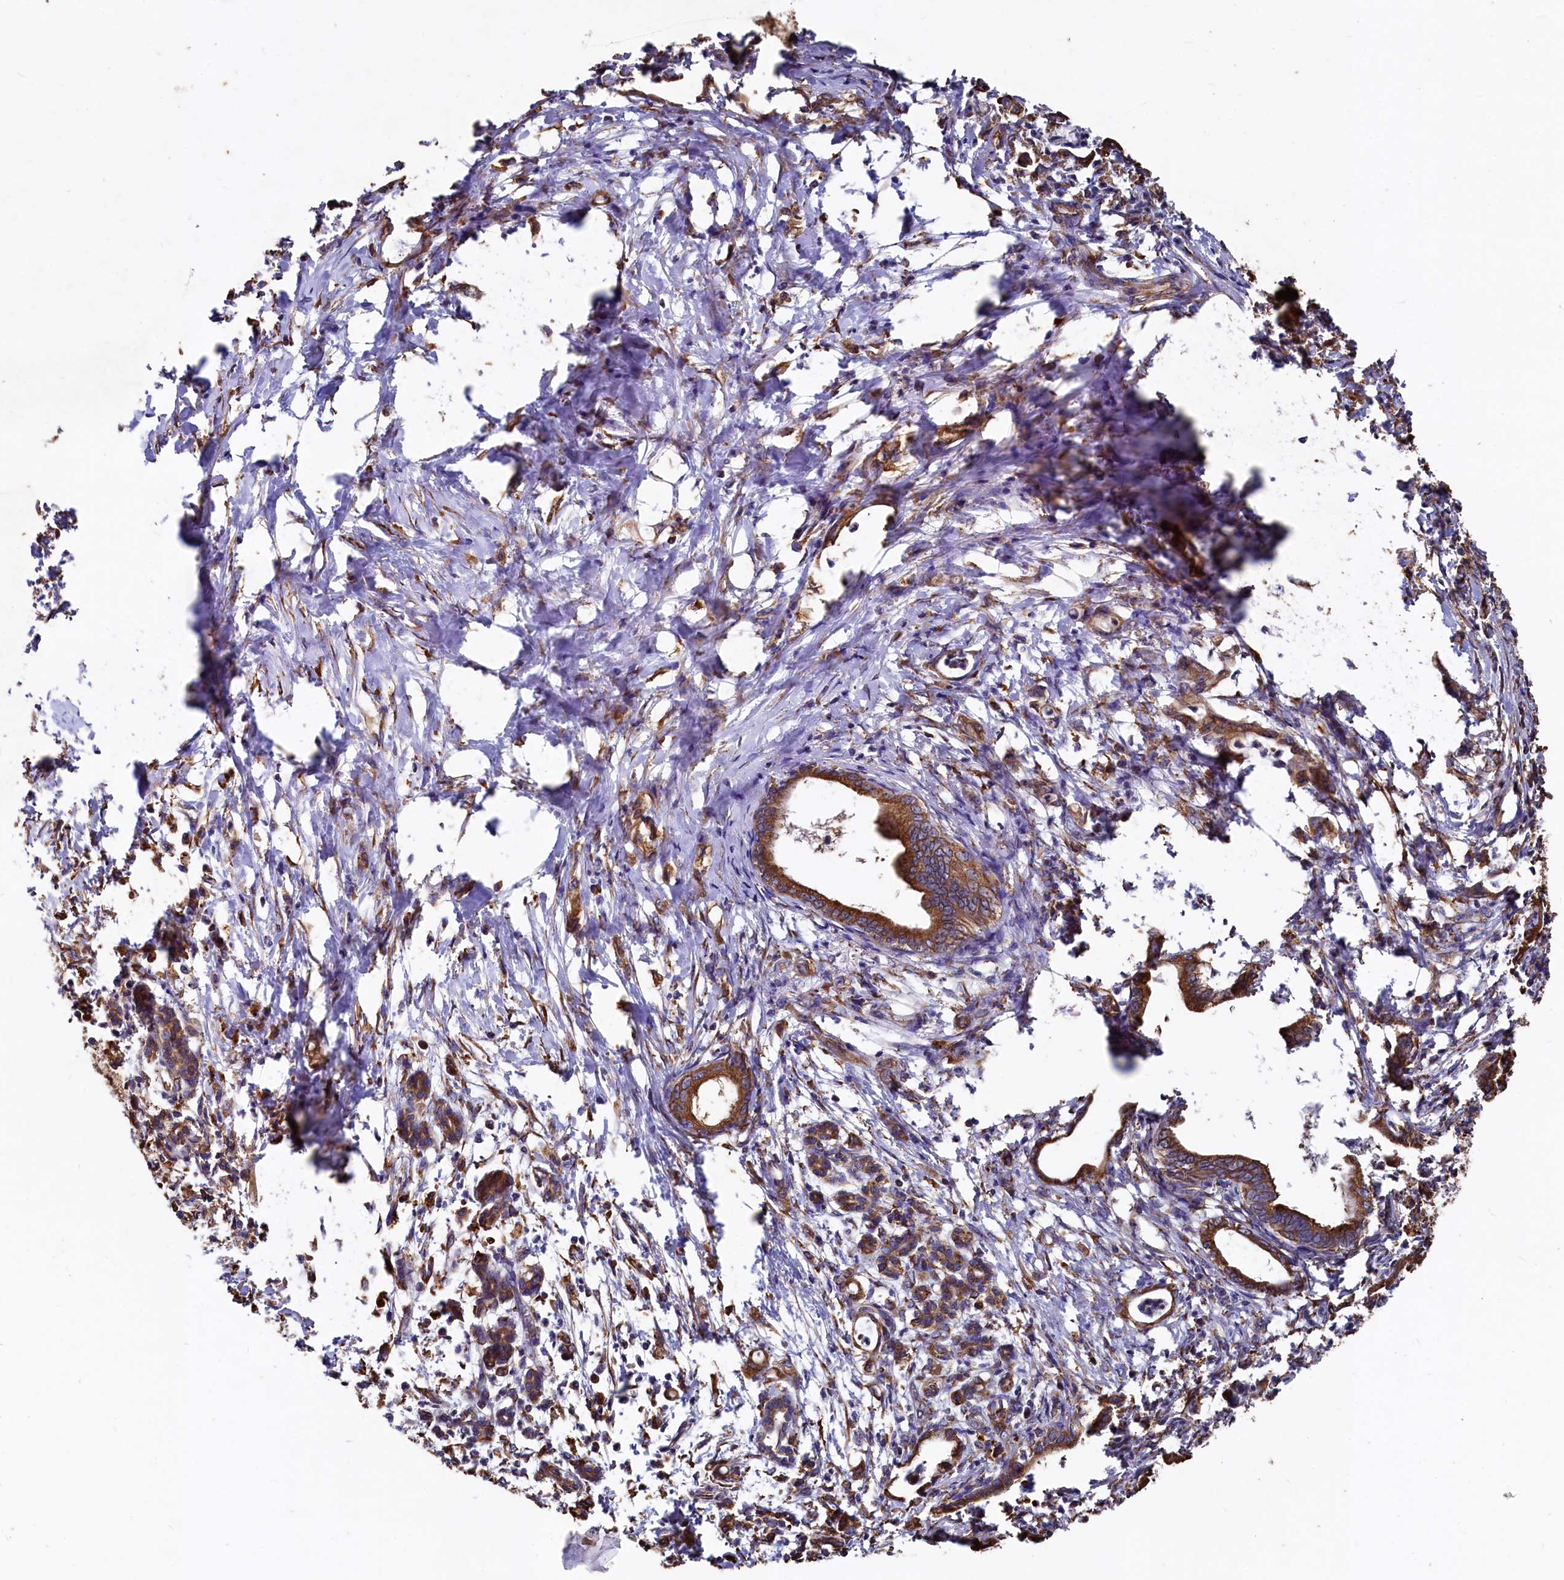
{"staining": {"intensity": "strong", "quantity": ">75%", "location": "cytoplasmic/membranous"}, "tissue": "pancreatic cancer", "cell_type": "Tumor cells", "image_type": "cancer", "snomed": [{"axis": "morphology", "description": "Adenocarcinoma, NOS"}, {"axis": "topography", "description": "Pancreas"}], "caption": "IHC of pancreatic adenocarcinoma displays high levels of strong cytoplasmic/membranous positivity in about >75% of tumor cells.", "gene": "NEURL1B", "patient": {"sex": "female", "age": 55}}